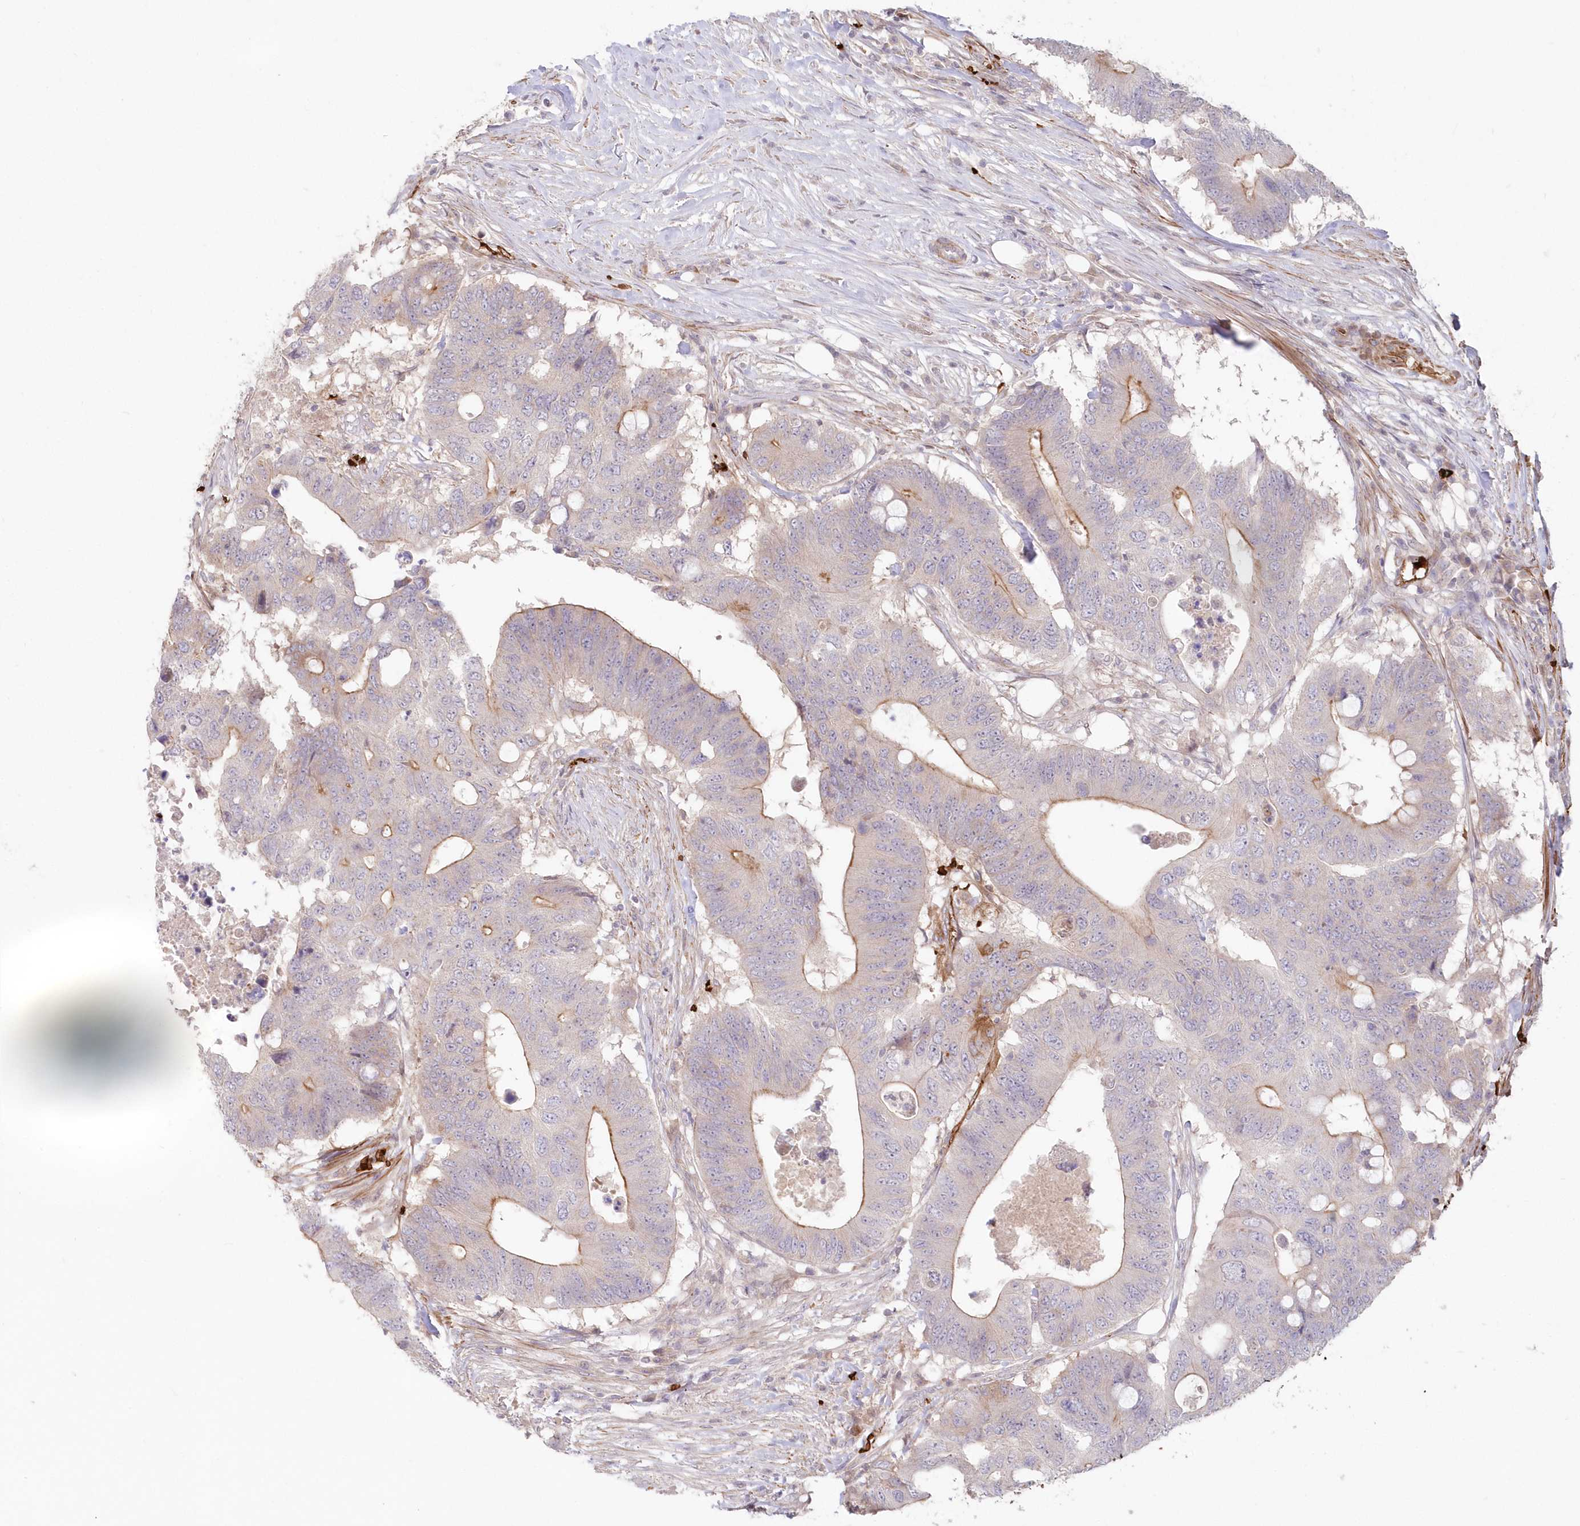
{"staining": {"intensity": "moderate", "quantity": "<25%", "location": "cytoplasmic/membranous"}, "tissue": "colorectal cancer", "cell_type": "Tumor cells", "image_type": "cancer", "snomed": [{"axis": "morphology", "description": "Adenocarcinoma, NOS"}, {"axis": "topography", "description": "Colon"}], "caption": "Colorectal adenocarcinoma stained for a protein exhibits moderate cytoplasmic/membranous positivity in tumor cells.", "gene": "SERINC1", "patient": {"sex": "male", "age": 71}}